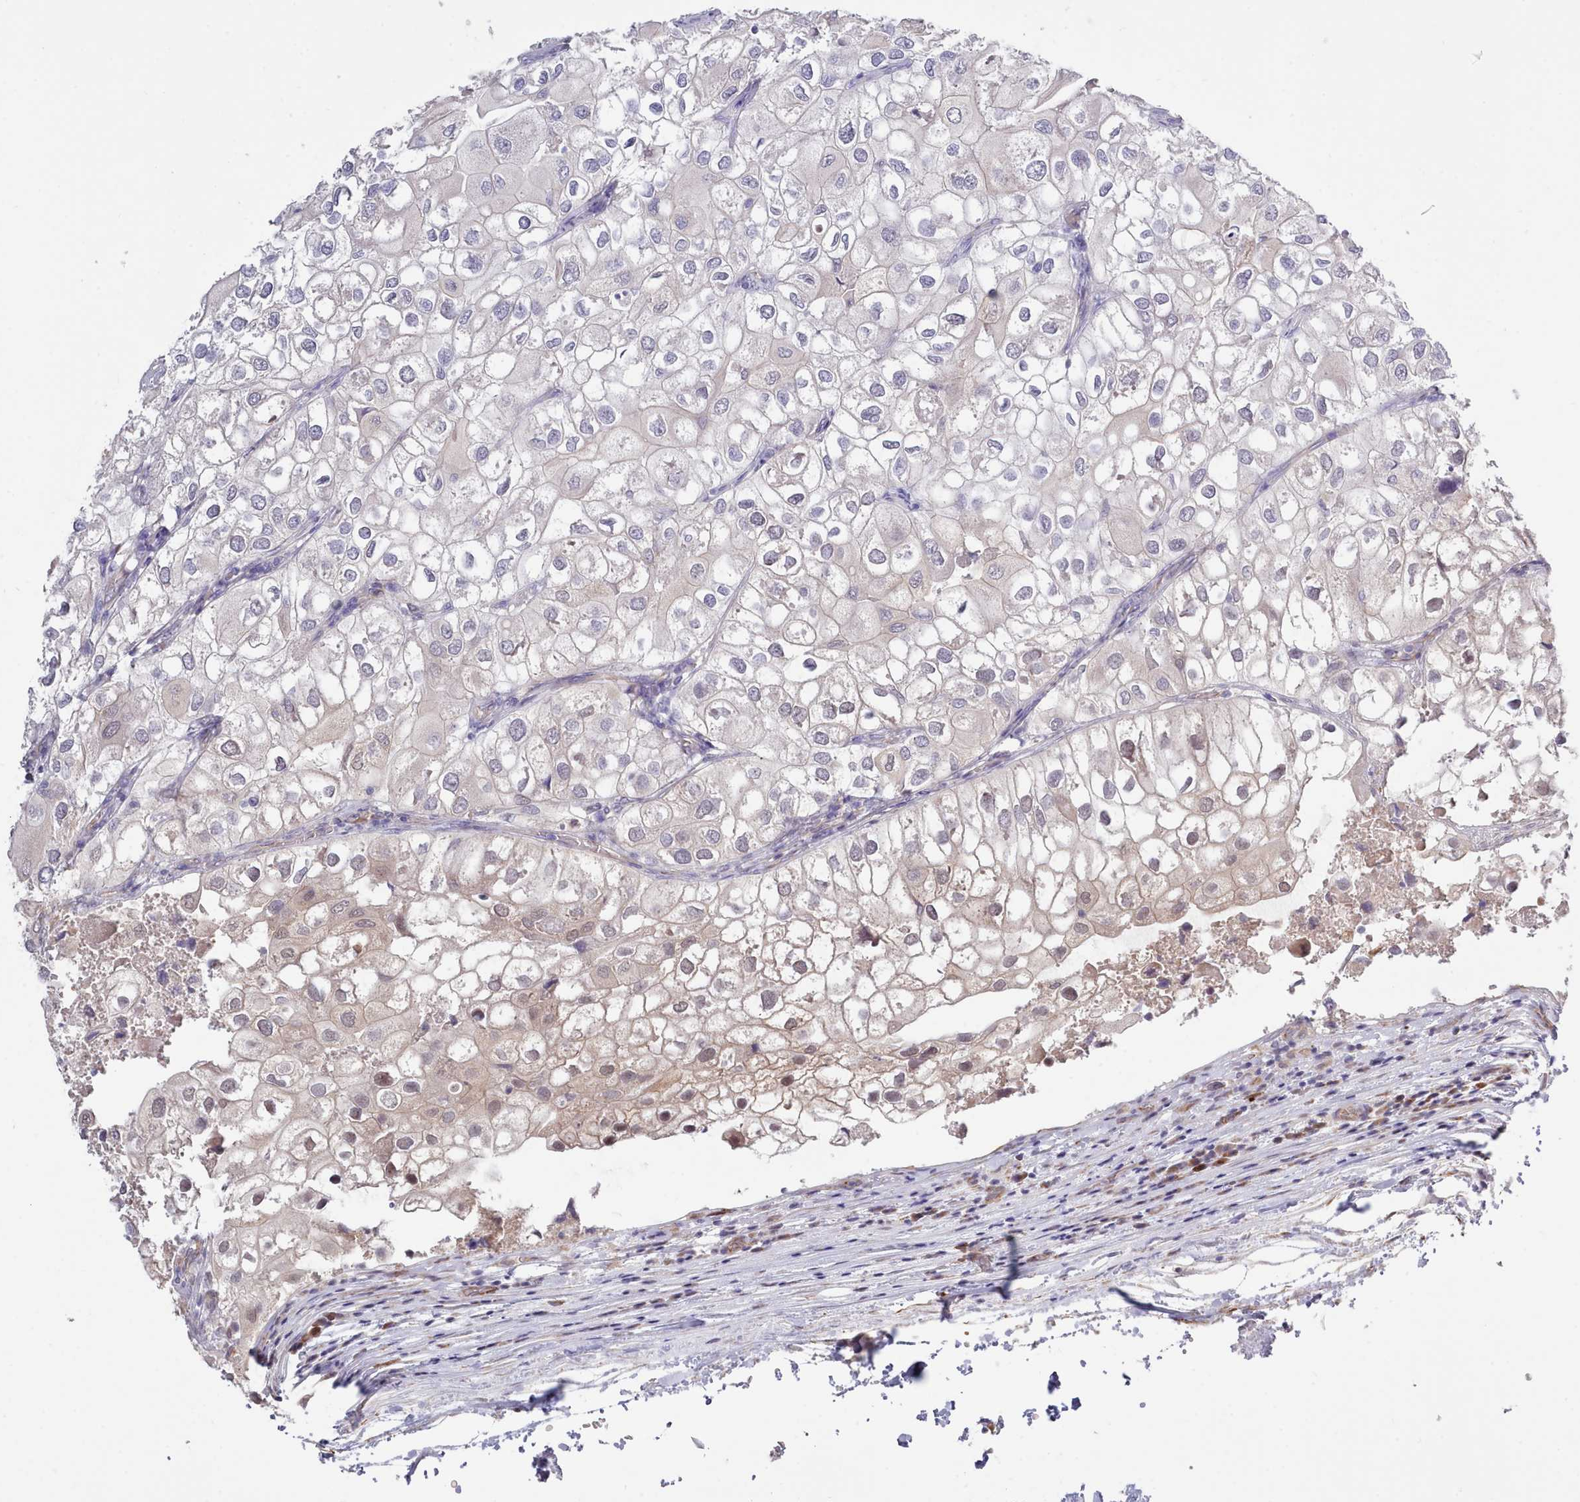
{"staining": {"intensity": "weak", "quantity": "<25%", "location": "cytoplasmic/membranous,nuclear"}, "tissue": "urothelial cancer", "cell_type": "Tumor cells", "image_type": "cancer", "snomed": [{"axis": "morphology", "description": "Urothelial carcinoma, High grade"}, {"axis": "topography", "description": "Urinary bladder"}], "caption": "Immunohistochemistry (IHC) photomicrograph of neoplastic tissue: high-grade urothelial carcinoma stained with DAB (3,3'-diaminobenzidine) reveals no significant protein expression in tumor cells. (DAB (3,3'-diaminobenzidine) IHC visualized using brightfield microscopy, high magnification).", "gene": "ZC3H13", "patient": {"sex": "male", "age": 64}}